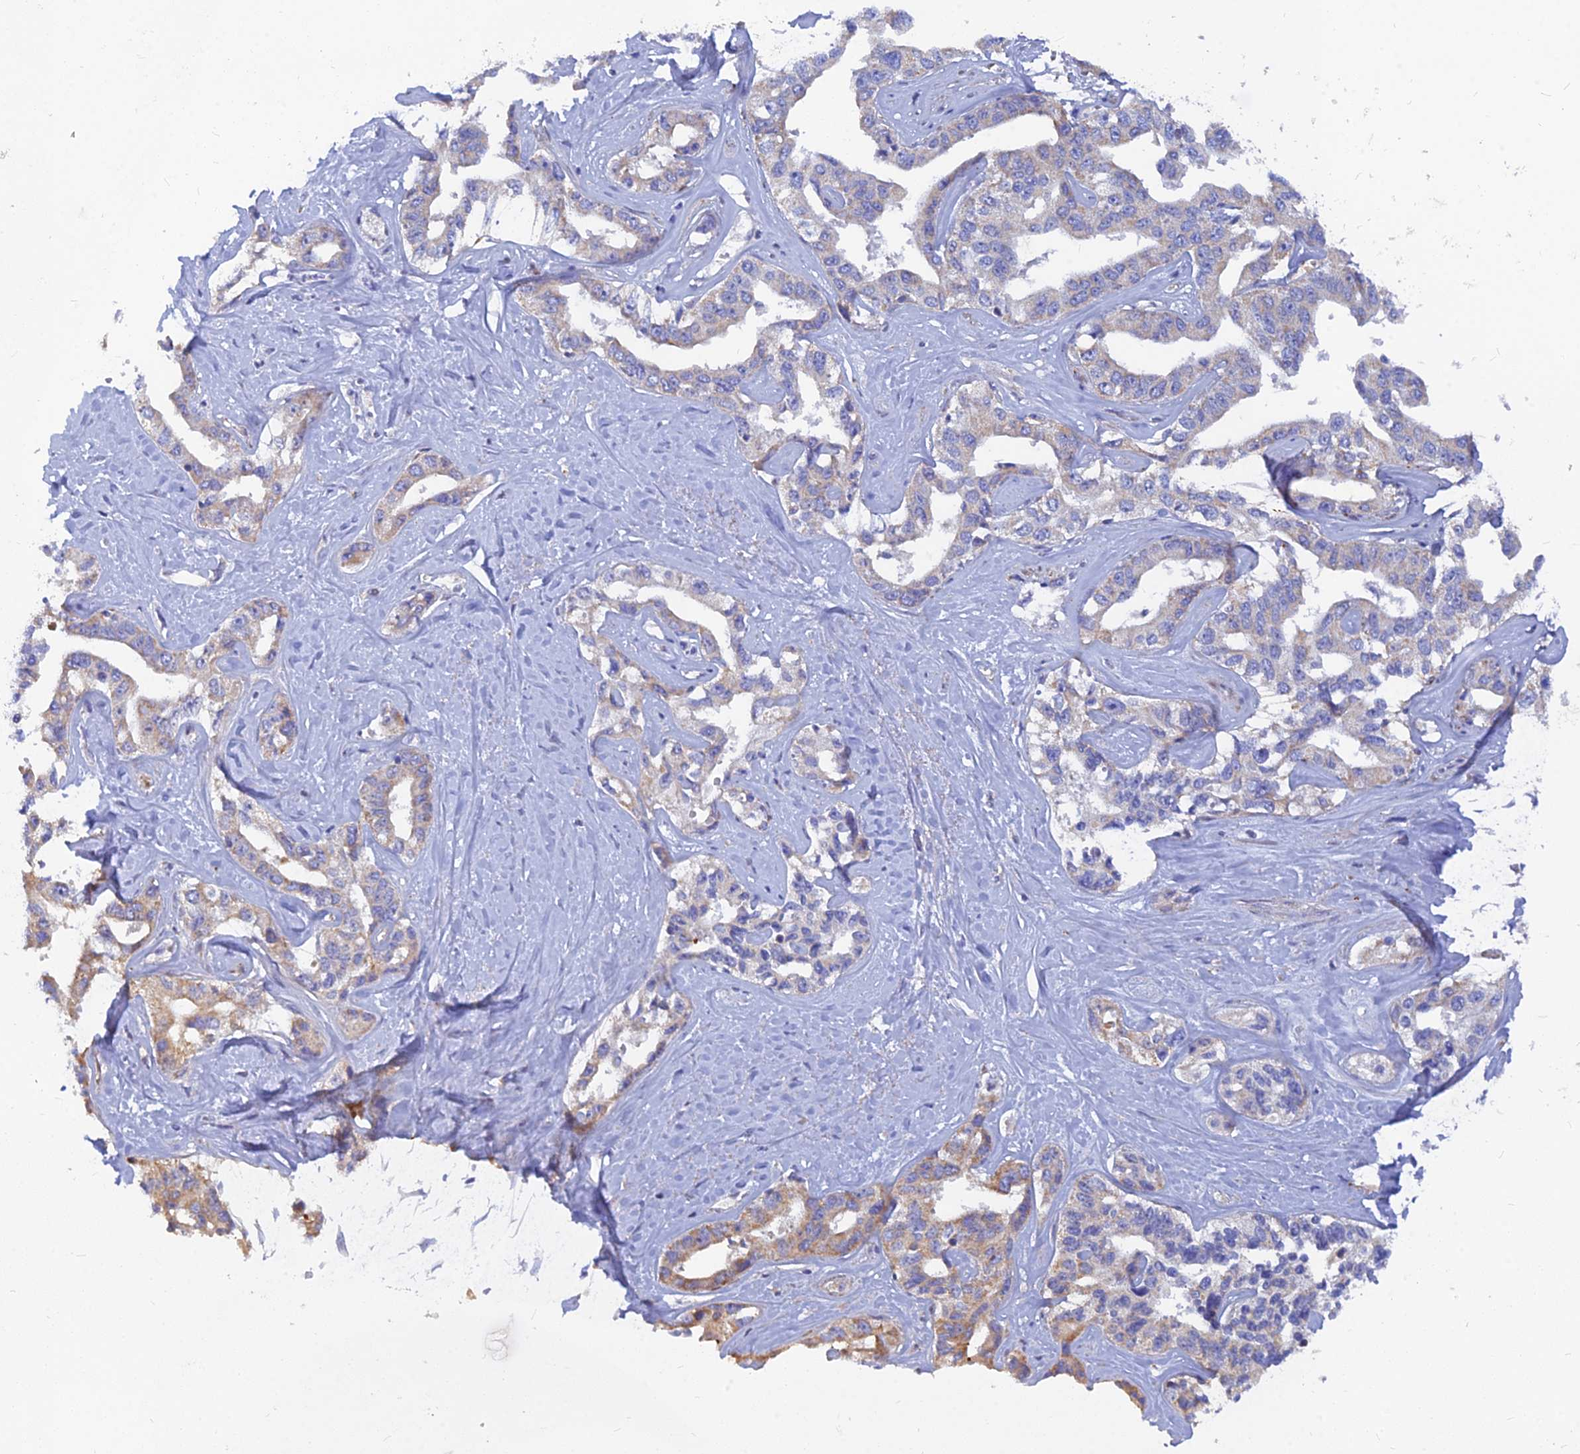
{"staining": {"intensity": "weak", "quantity": ">75%", "location": "cytoplasmic/membranous"}, "tissue": "liver cancer", "cell_type": "Tumor cells", "image_type": "cancer", "snomed": [{"axis": "morphology", "description": "Cholangiocarcinoma"}, {"axis": "topography", "description": "Liver"}], "caption": "Liver cancer (cholangiocarcinoma) stained for a protein displays weak cytoplasmic/membranous positivity in tumor cells.", "gene": "CACNA1B", "patient": {"sex": "male", "age": 59}}